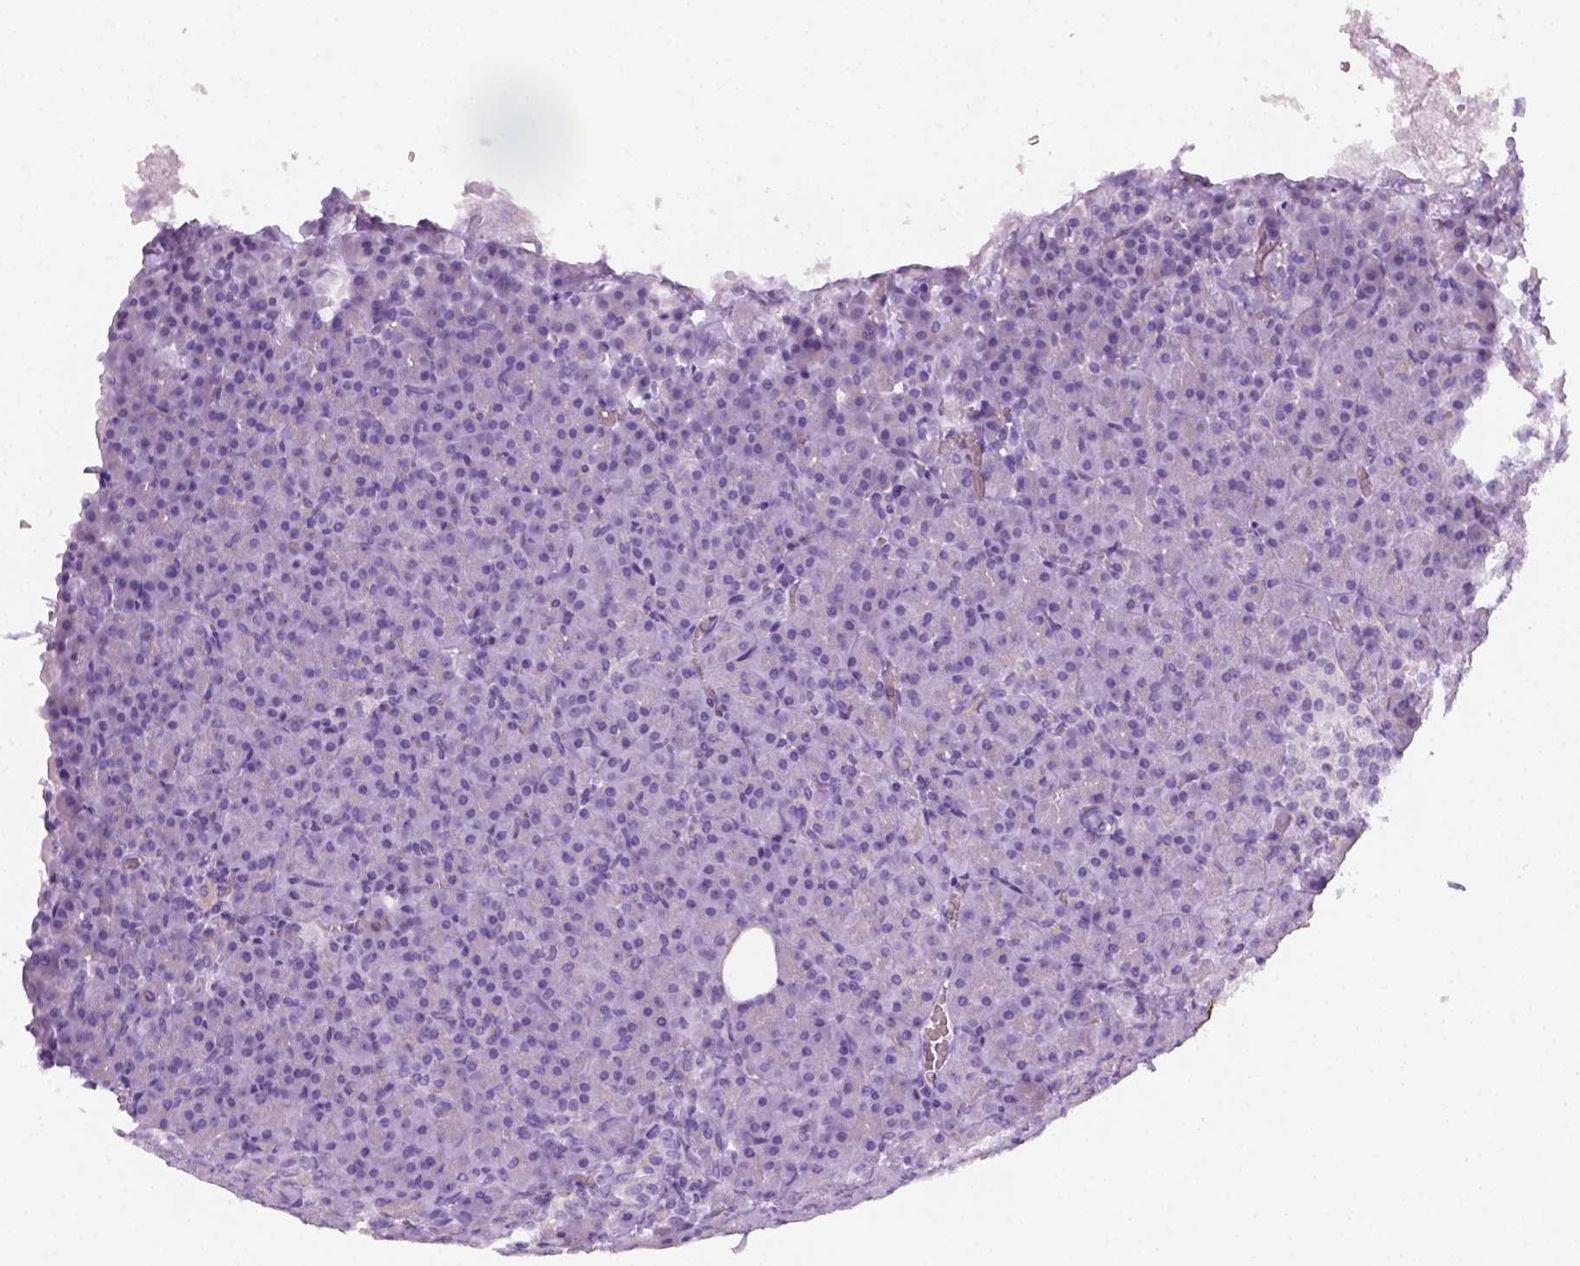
{"staining": {"intensity": "negative", "quantity": "none", "location": "none"}, "tissue": "pancreas", "cell_type": "Exocrine glandular cells", "image_type": "normal", "snomed": [{"axis": "morphology", "description": "Normal tissue, NOS"}, {"axis": "topography", "description": "Pancreas"}], "caption": "A high-resolution histopathology image shows immunohistochemistry (IHC) staining of benign pancreas, which exhibits no significant expression in exocrine glandular cells.", "gene": "AQP3", "patient": {"sex": "female", "age": 74}}